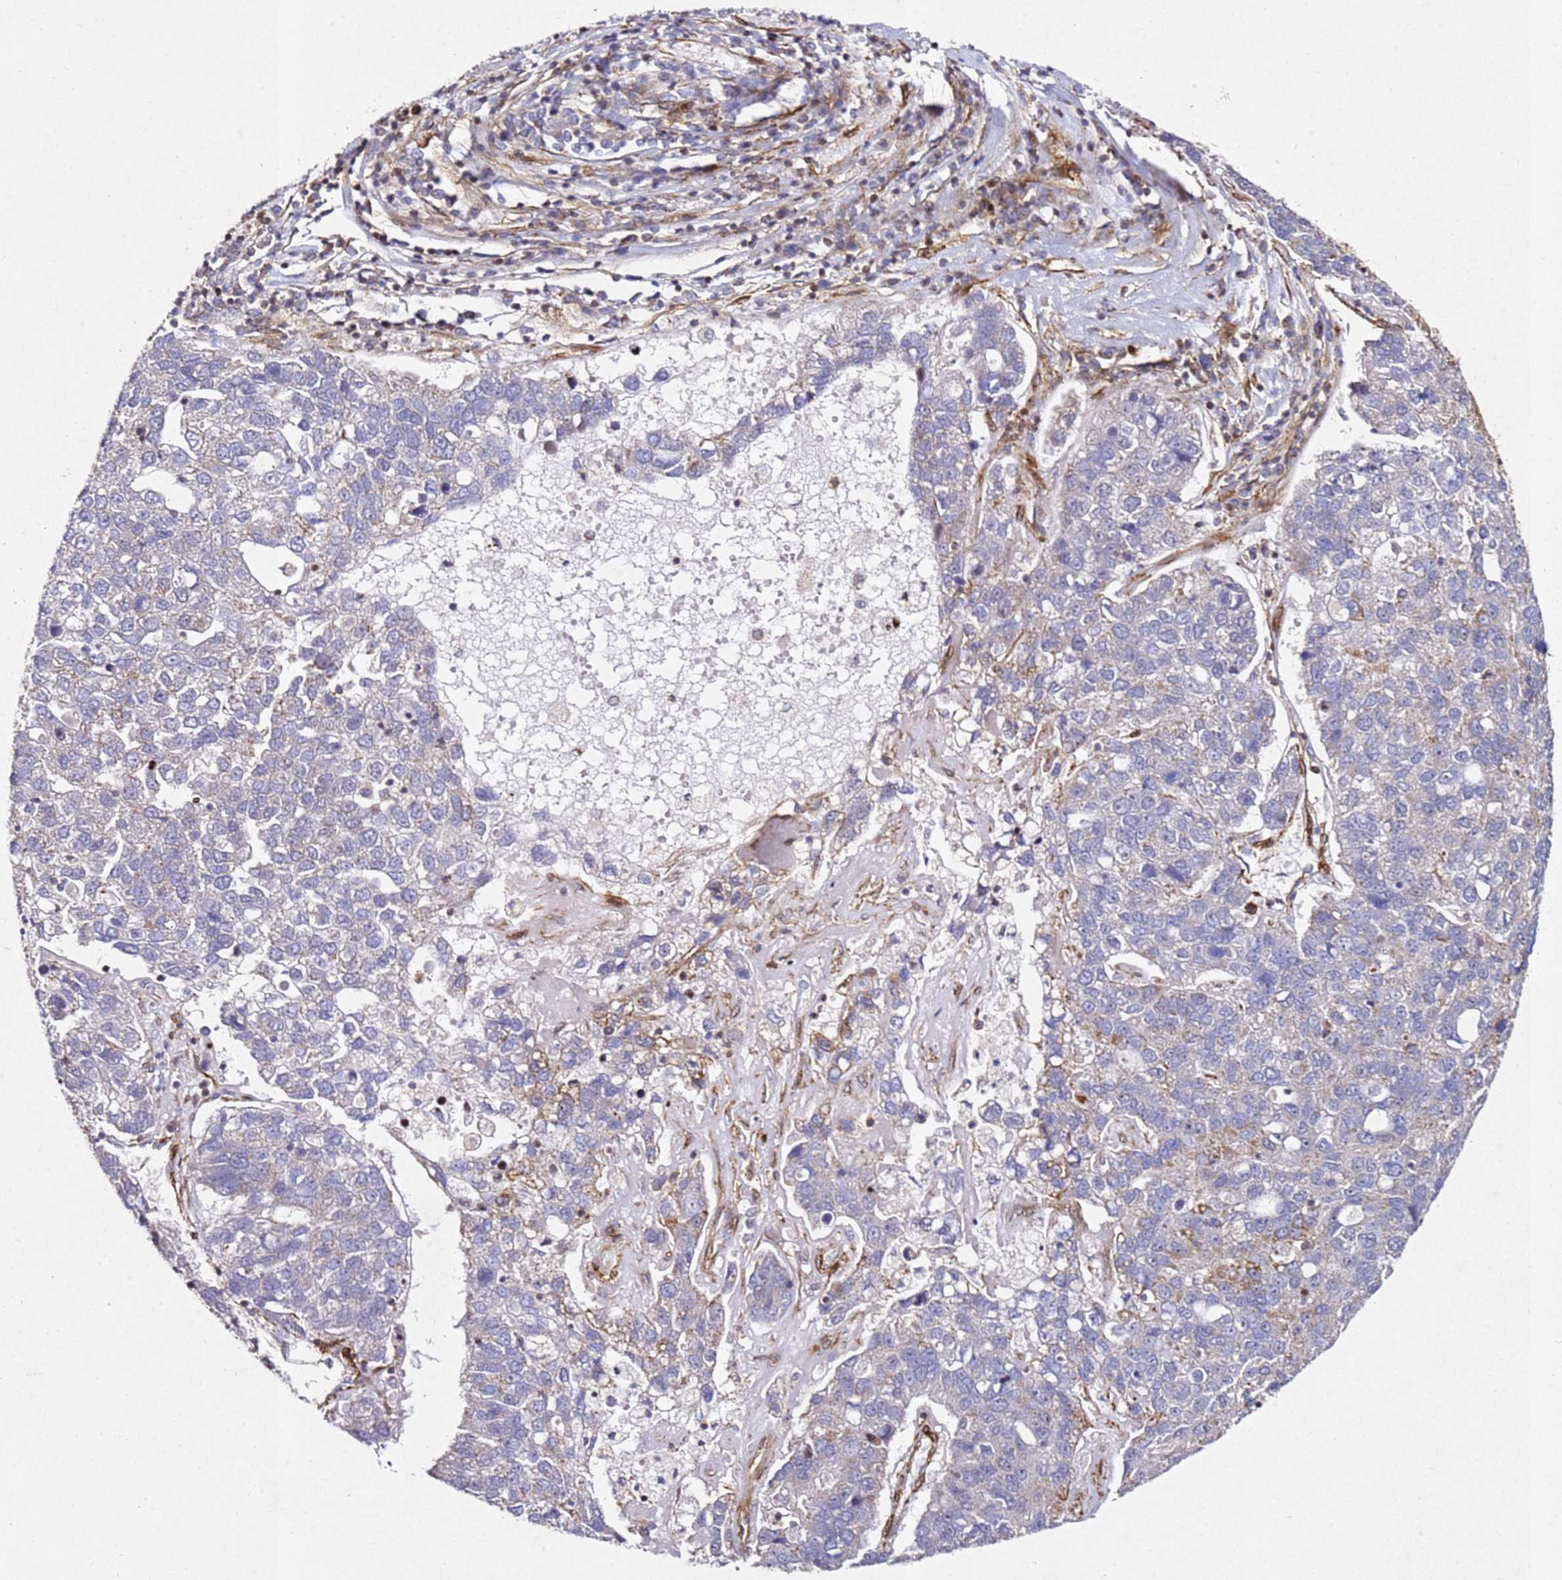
{"staining": {"intensity": "negative", "quantity": "none", "location": "none"}, "tissue": "pancreatic cancer", "cell_type": "Tumor cells", "image_type": "cancer", "snomed": [{"axis": "morphology", "description": "Adenocarcinoma, NOS"}, {"axis": "topography", "description": "Pancreas"}], "caption": "Photomicrograph shows no protein expression in tumor cells of pancreatic adenocarcinoma tissue. Nuclei are stained in blue.", "gene": "ZNF296", "patient": {"sex": "female", "age": 61}}